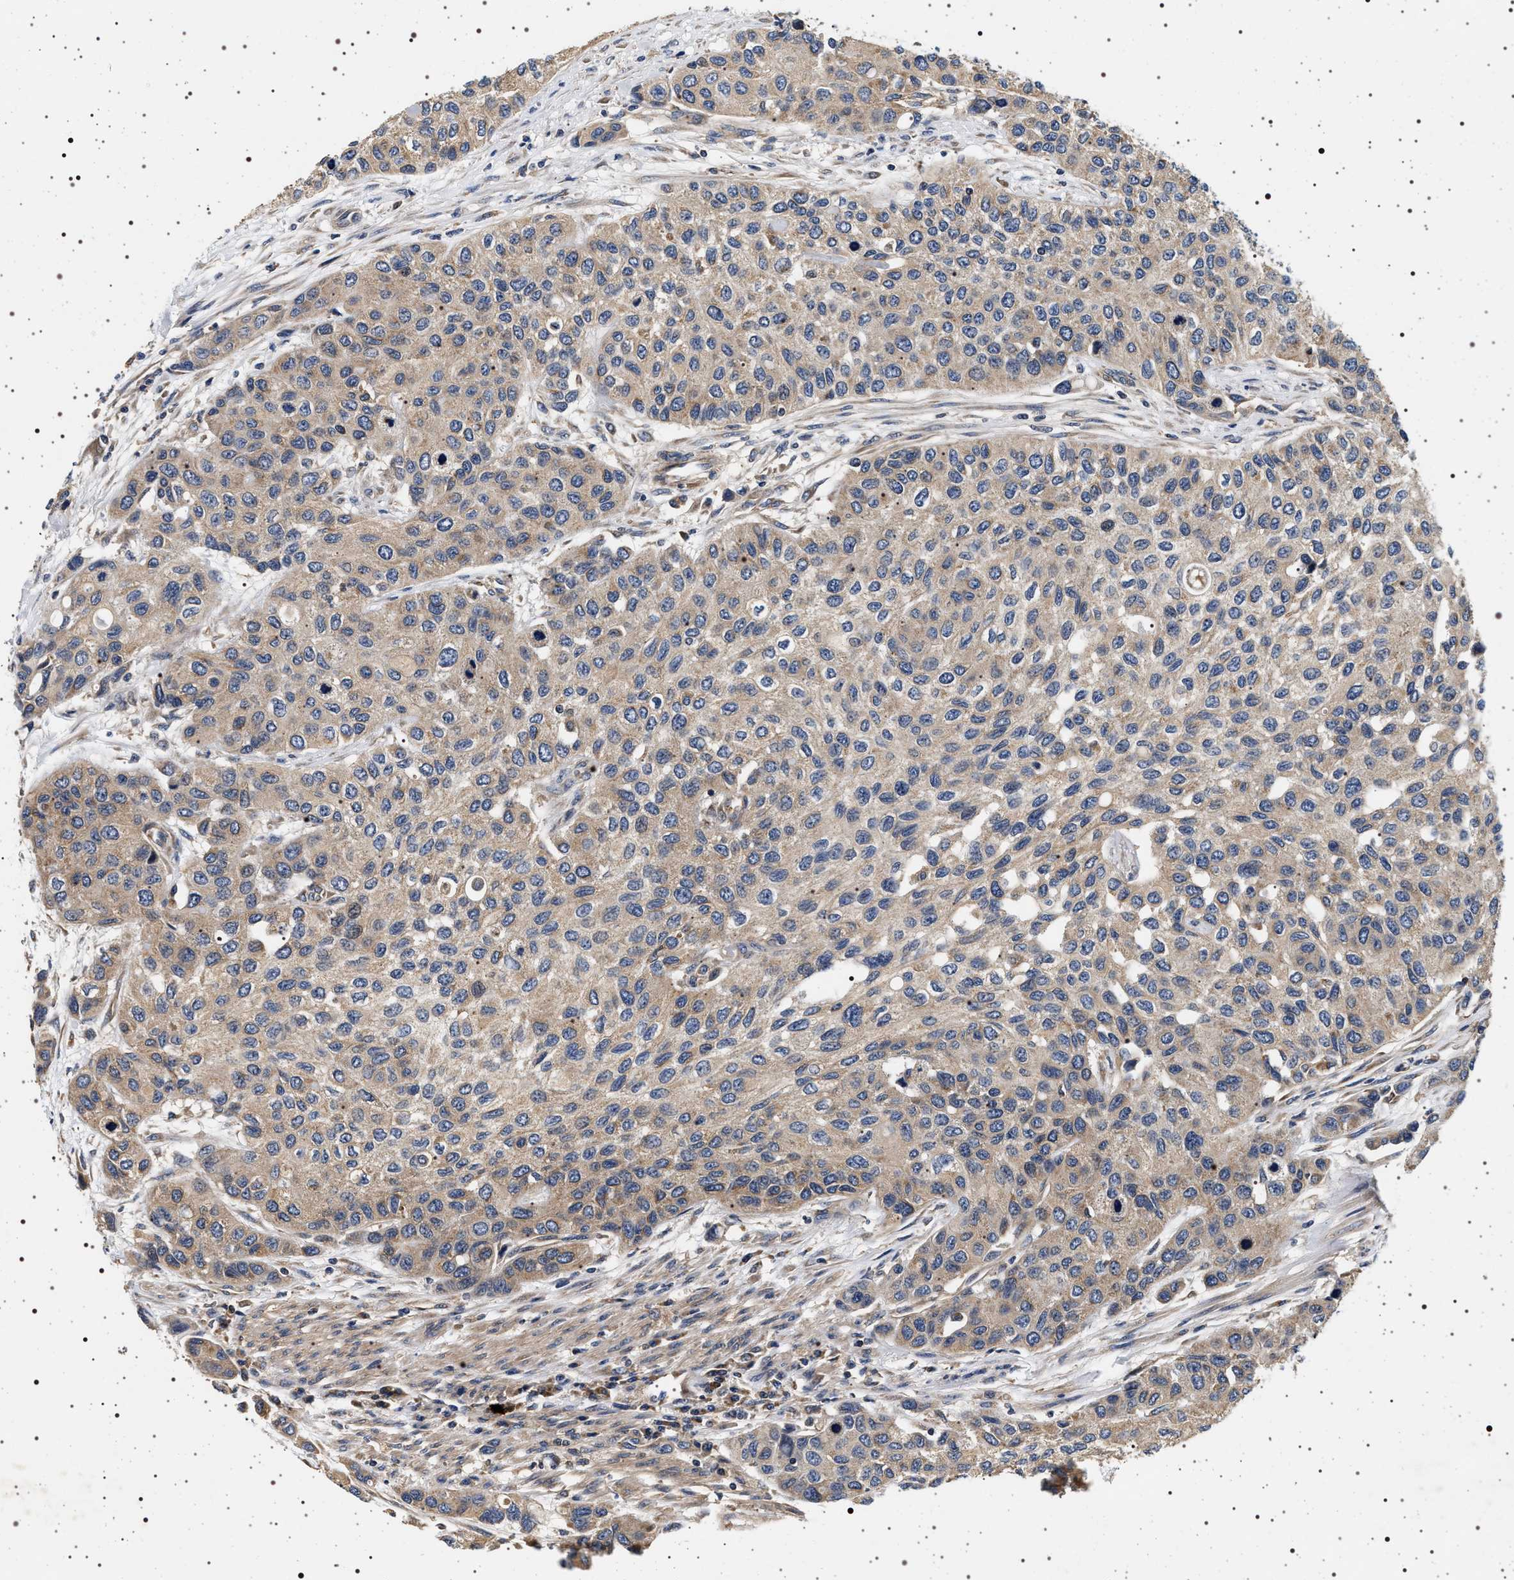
{"staining": {"intensity": "weak", "quantity": "<25%", "location": "cytoplasmic/membranous"}, "tissue": "urothelial cancer", "cell_type": "Tumor cells", "image_type": "cancer", "snomed": [{"axis": "morphology", "description": "Urothelial carcinoma, High grade"}, {"axis": "topography", "description": "Urinary bladder"}], "caption": "Protein analysis of high-grade urothelial carcinoma shows no significant positivity in tumor cells. (Immunohistochemistry, brightfield microscopy, high magnification).", "gene": "DCBLD2", "patient": {"sex": "female", "age": 56}}